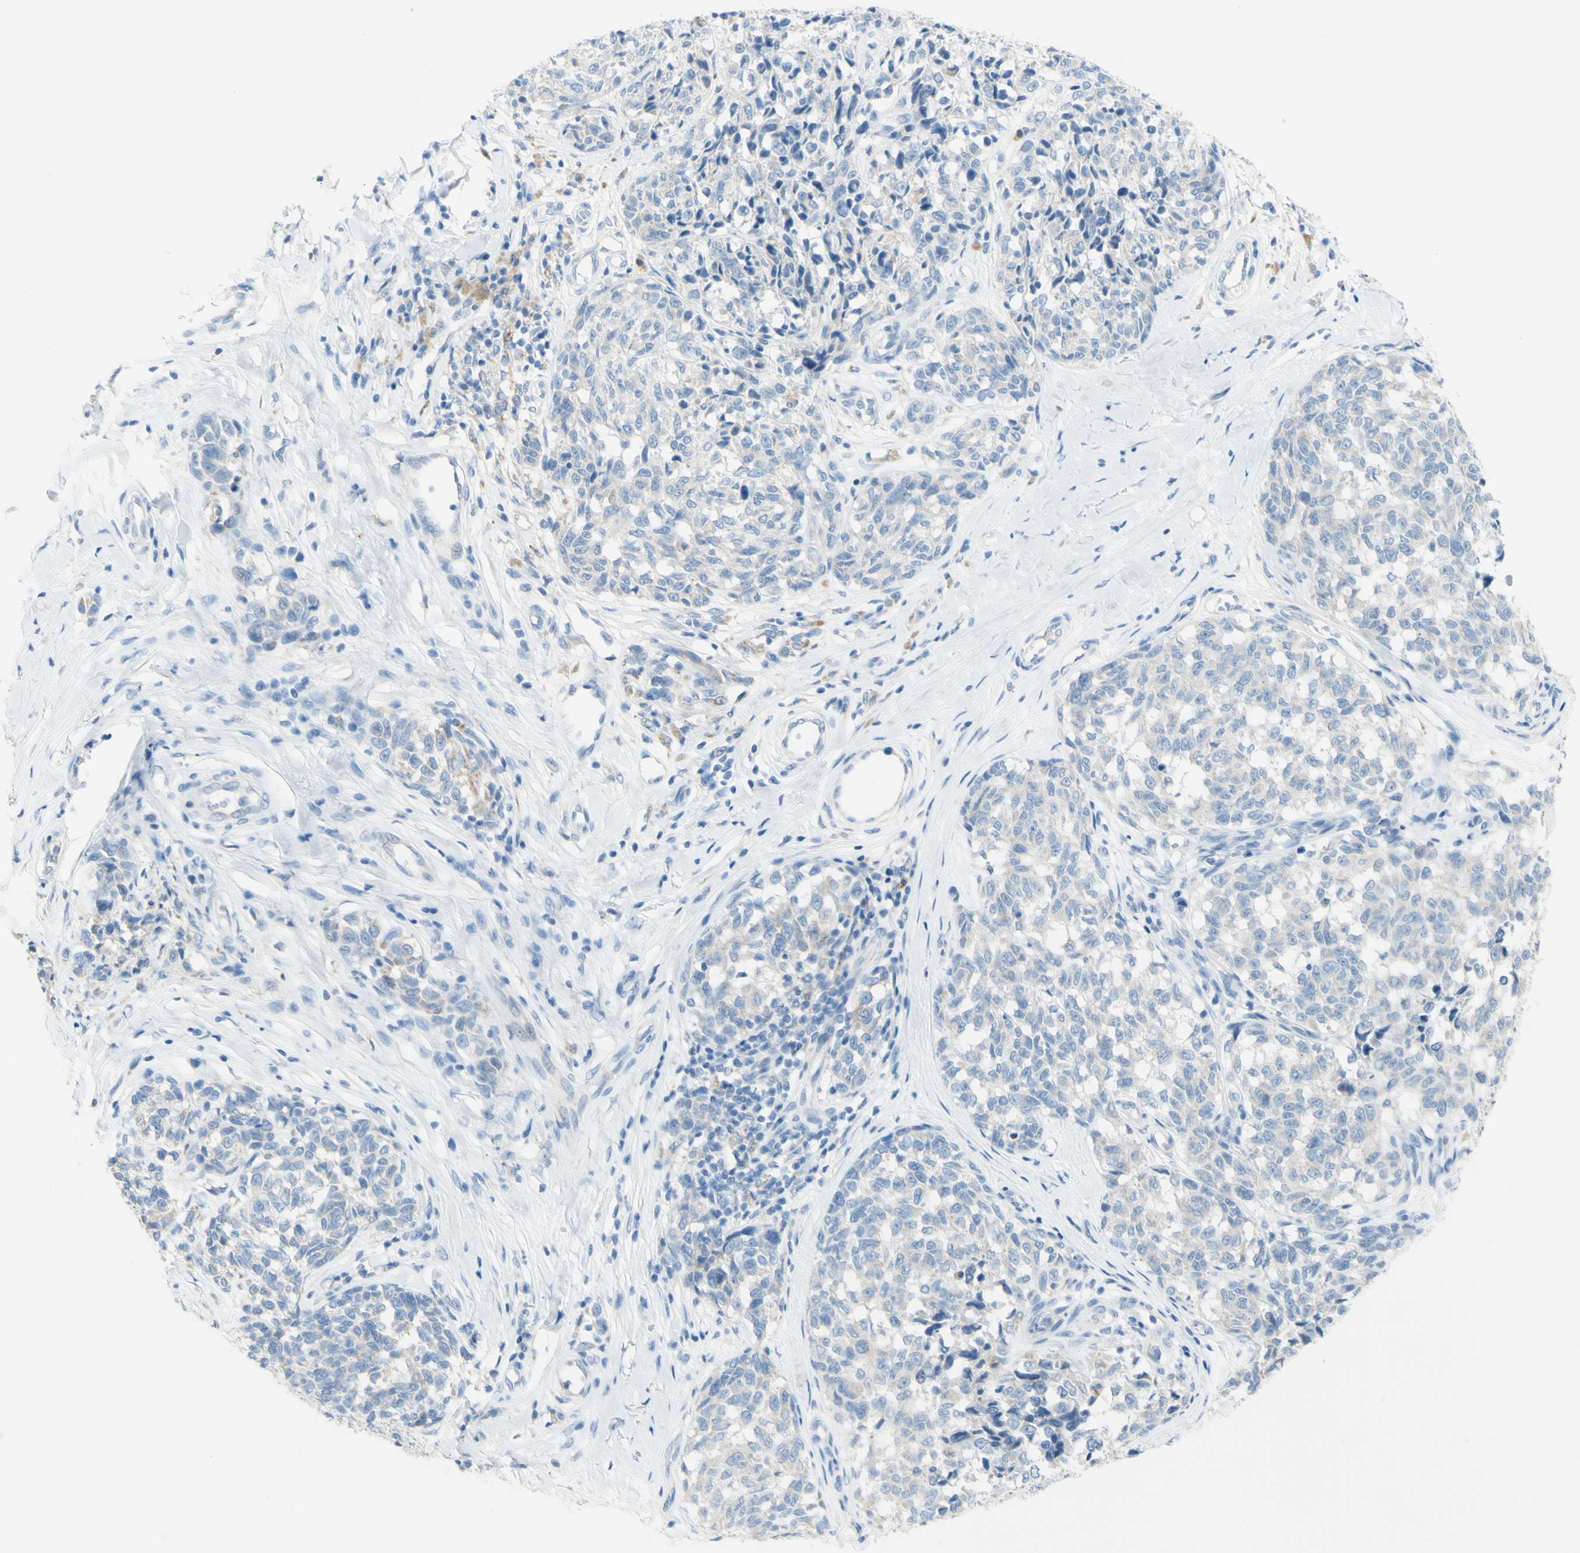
{"staining": {"intensity": "weak", "quantity": "<25%", "location": "cytoplasmic/membranous"}, "tissue": "melanoma", "cell_type": "Tumor cells", "image_type": "cancer", "snomed": [{"axis": "morphology", "description": "Malignant melanoma, NOS"}, {"axis": "topography", "description": "Skin"}], "caption": "An image of malignant melanoma stained for a protein demonstrates no brown staining in tumor cells.", "gene": "TSPAN1", "patient": {"sex": "female", "age": 64}}